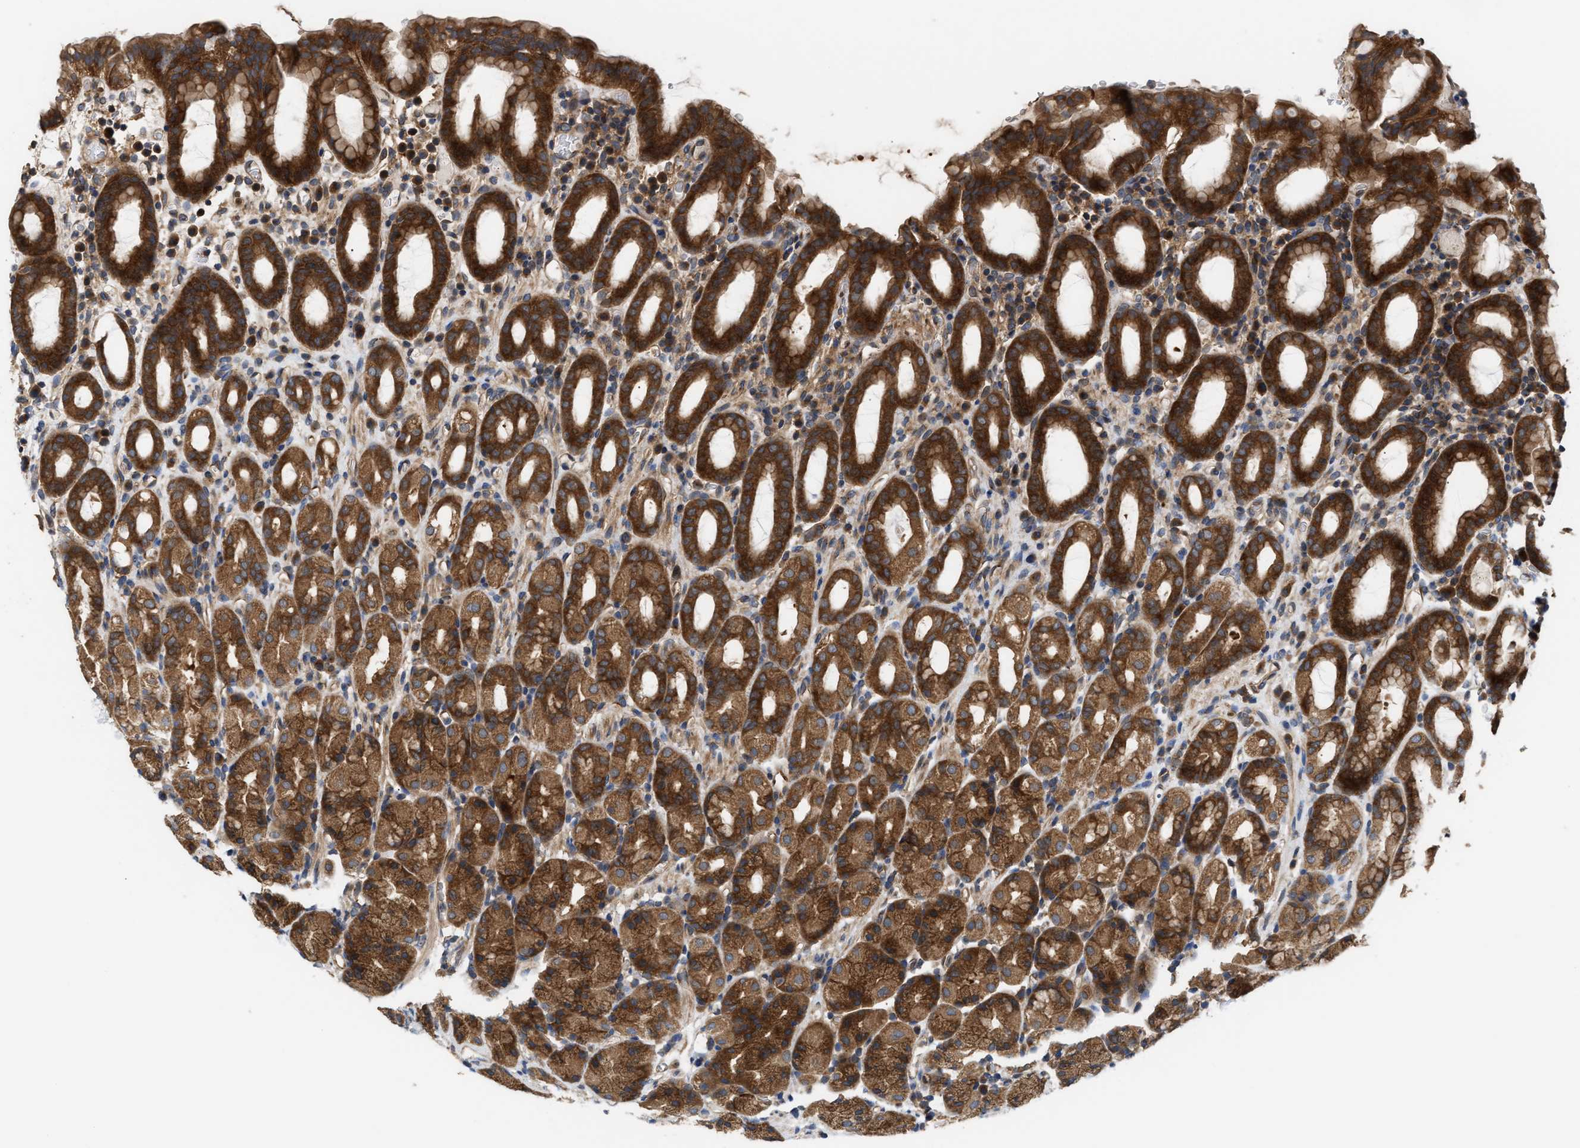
{"staining": {"intensity": "strong", "quantity": ">75%", "location": "cytoplasmic/membranous"}, "tissue": "stomach", "cell_type": "Glandular cells", "image_type": "normal", "snomed": [{"axis": "morphology", "description": "Normal tissue, NOS"}, {"axis": "topography", "description": "Stomach, upper"}], "caption": "A high-resolution image shows IHC staining of normal stomach, which demonstrates strong cytoplasmic/membranous staining in approximately >75% of glandular cells.", "gene": "LAPTM4B", "patient": {"sex": "male", "age": 68}}